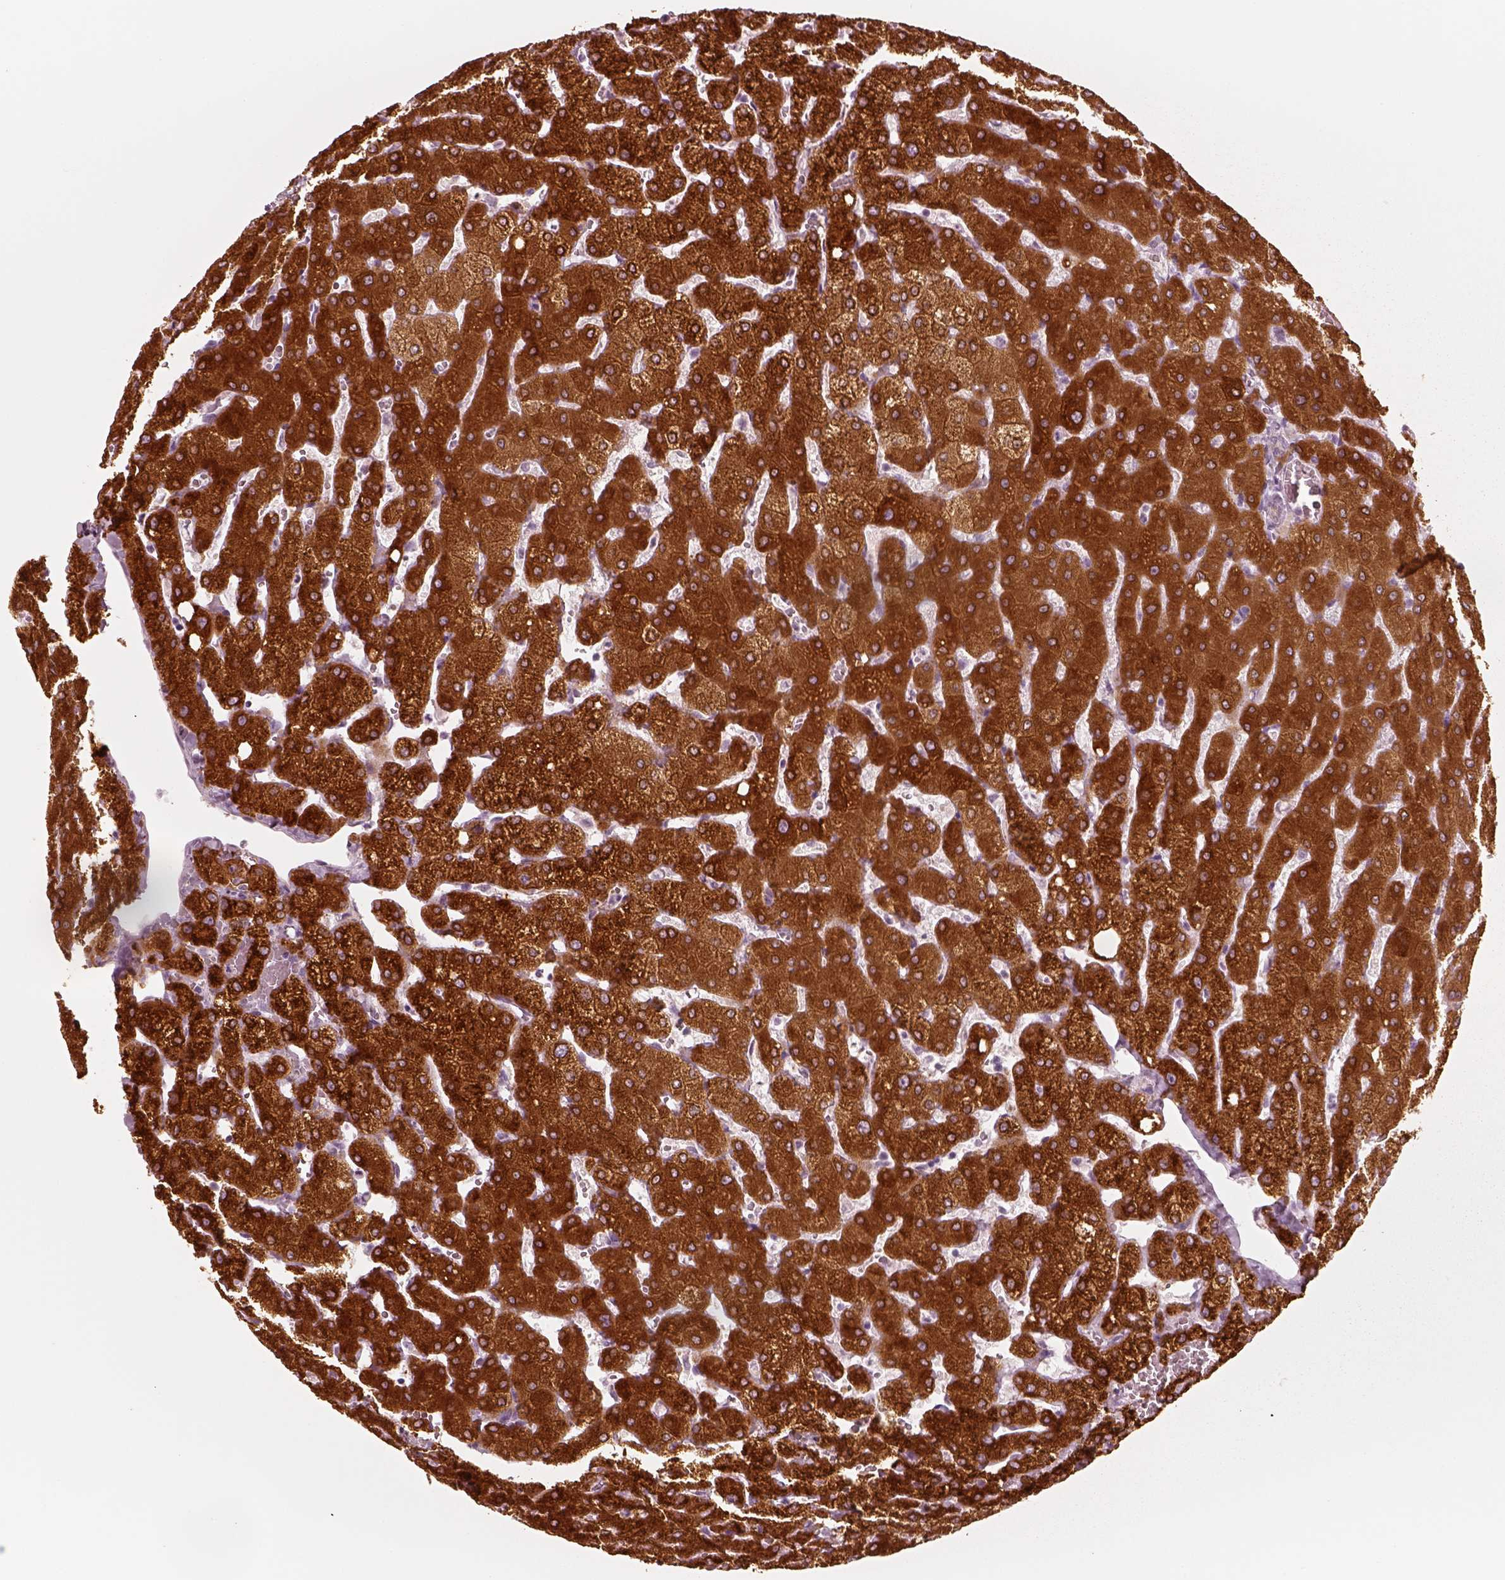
{"staining": {"intensity": "negative", "quantity": "none", "location": "none"}, "tissue": "liver", "cell_type": "Cholangiocytes", "image_type": "normal", "snomed": [{"axis": "morphology", "description": "Normal tissue, NOS"}, {"axis": "topography", "description": "Liver"}], "caption": "High power microscopy photomicrograph of an immunohistochemistry image of normal liver, revealing no significant expression in cholangiocytes. Brightfield microscopy of immunohistochemistry (IHC) stained with DAB (brown) and hematoxylin (blue), captured at high magnification.", "gene": "PON3", "patient": {"sex": "female", "age": 54}}